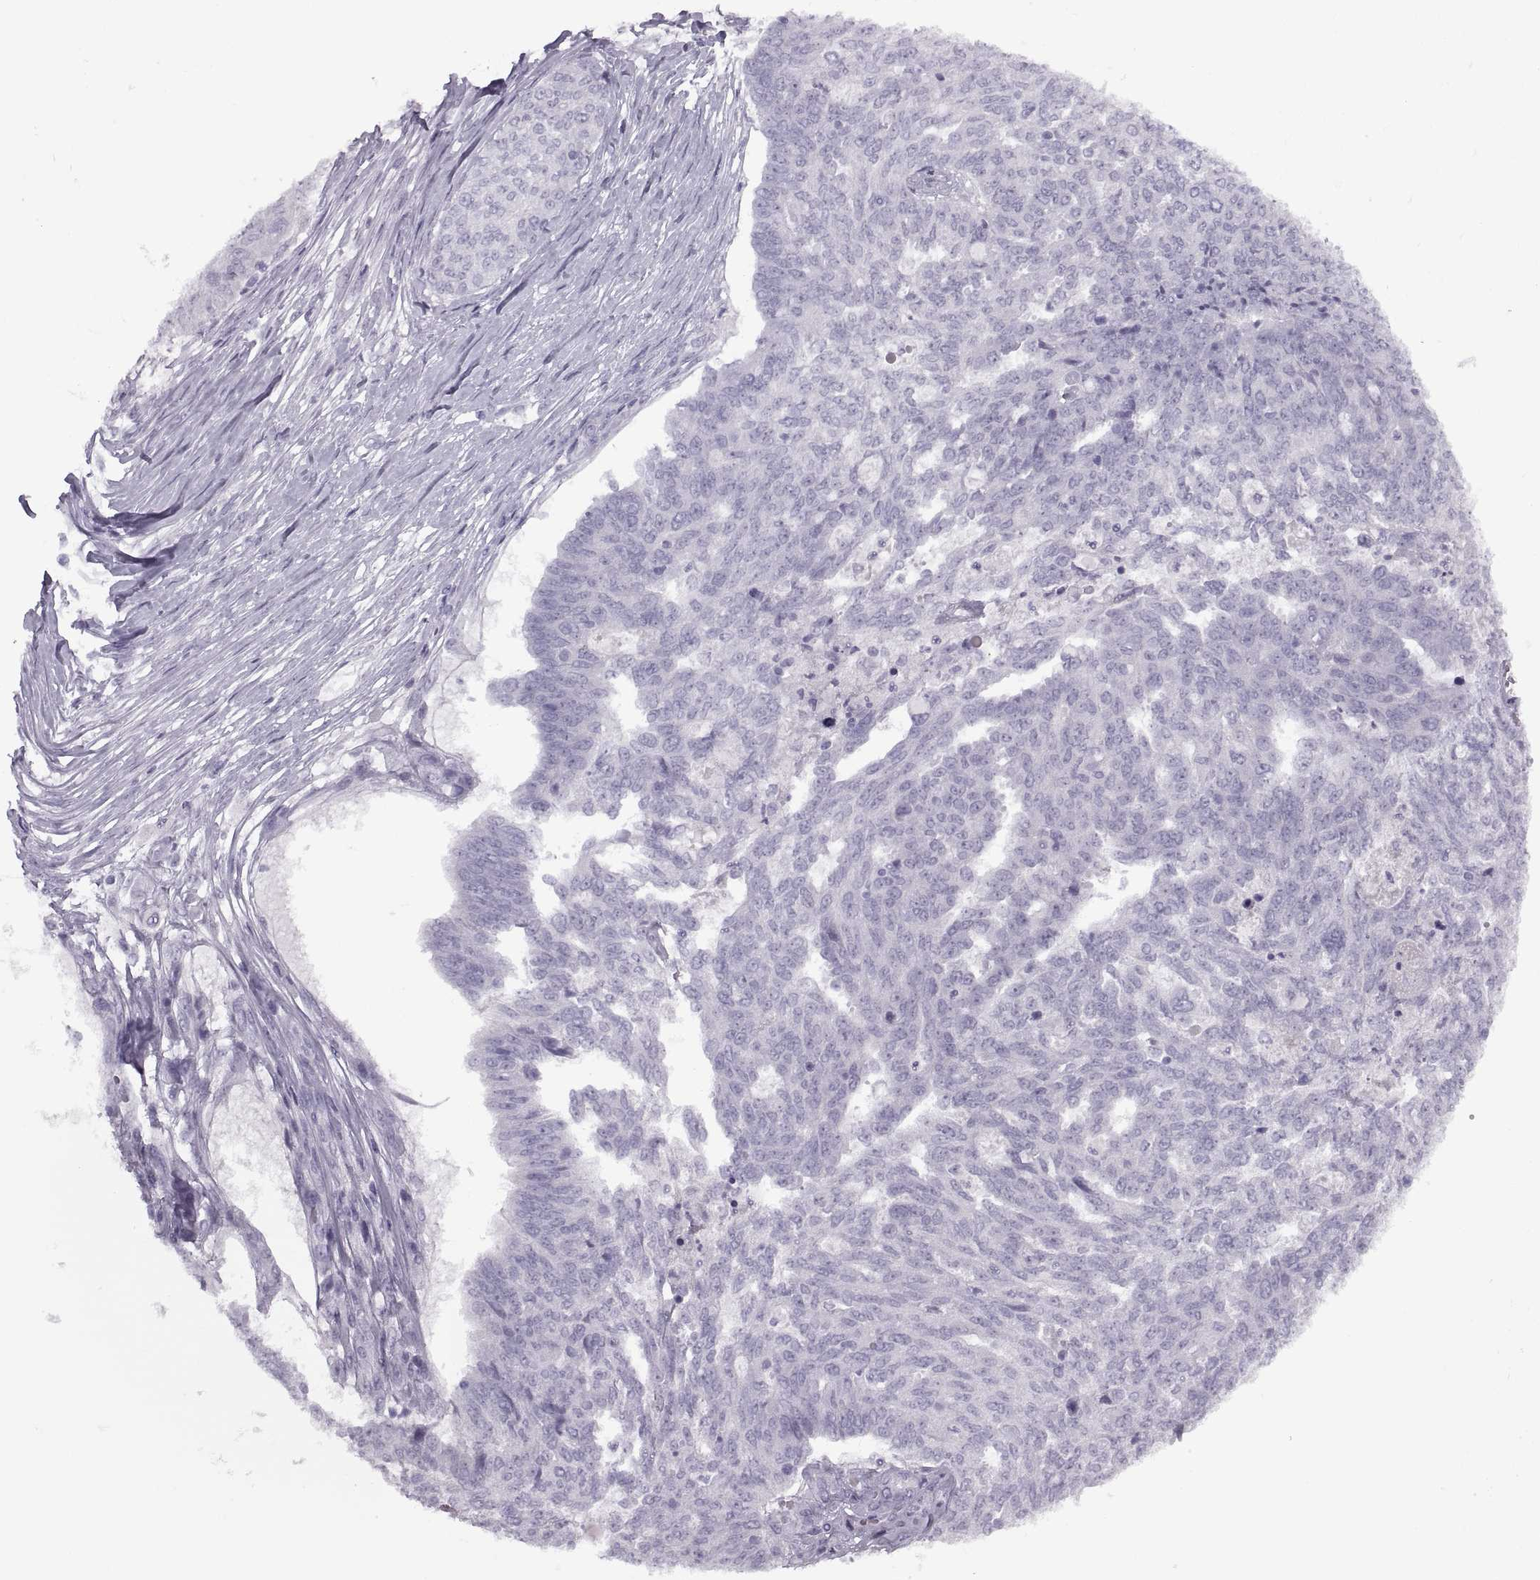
{"staining": {"intensity": "negative", "quantity": "none", "location": "none"}, "tissue": "ovarian cancer", "cell_type": "Tumor cells", "image_type": "cancer", "snomed": [{"axis": "morphology", "description": "Cystadenocarcinoma, serous, NOS"}, {"axis": "topography", "description": "Ovary"}], "caption": "DAB (3,3'-diaminobenzidine) immunohistochemical staining of human ovarian cancer (serous cystadenocarcinoma) shows no significant positivity in tumor cells.", "gene": "FAM24A", "patient": {"sex": "female", "age": 67}}